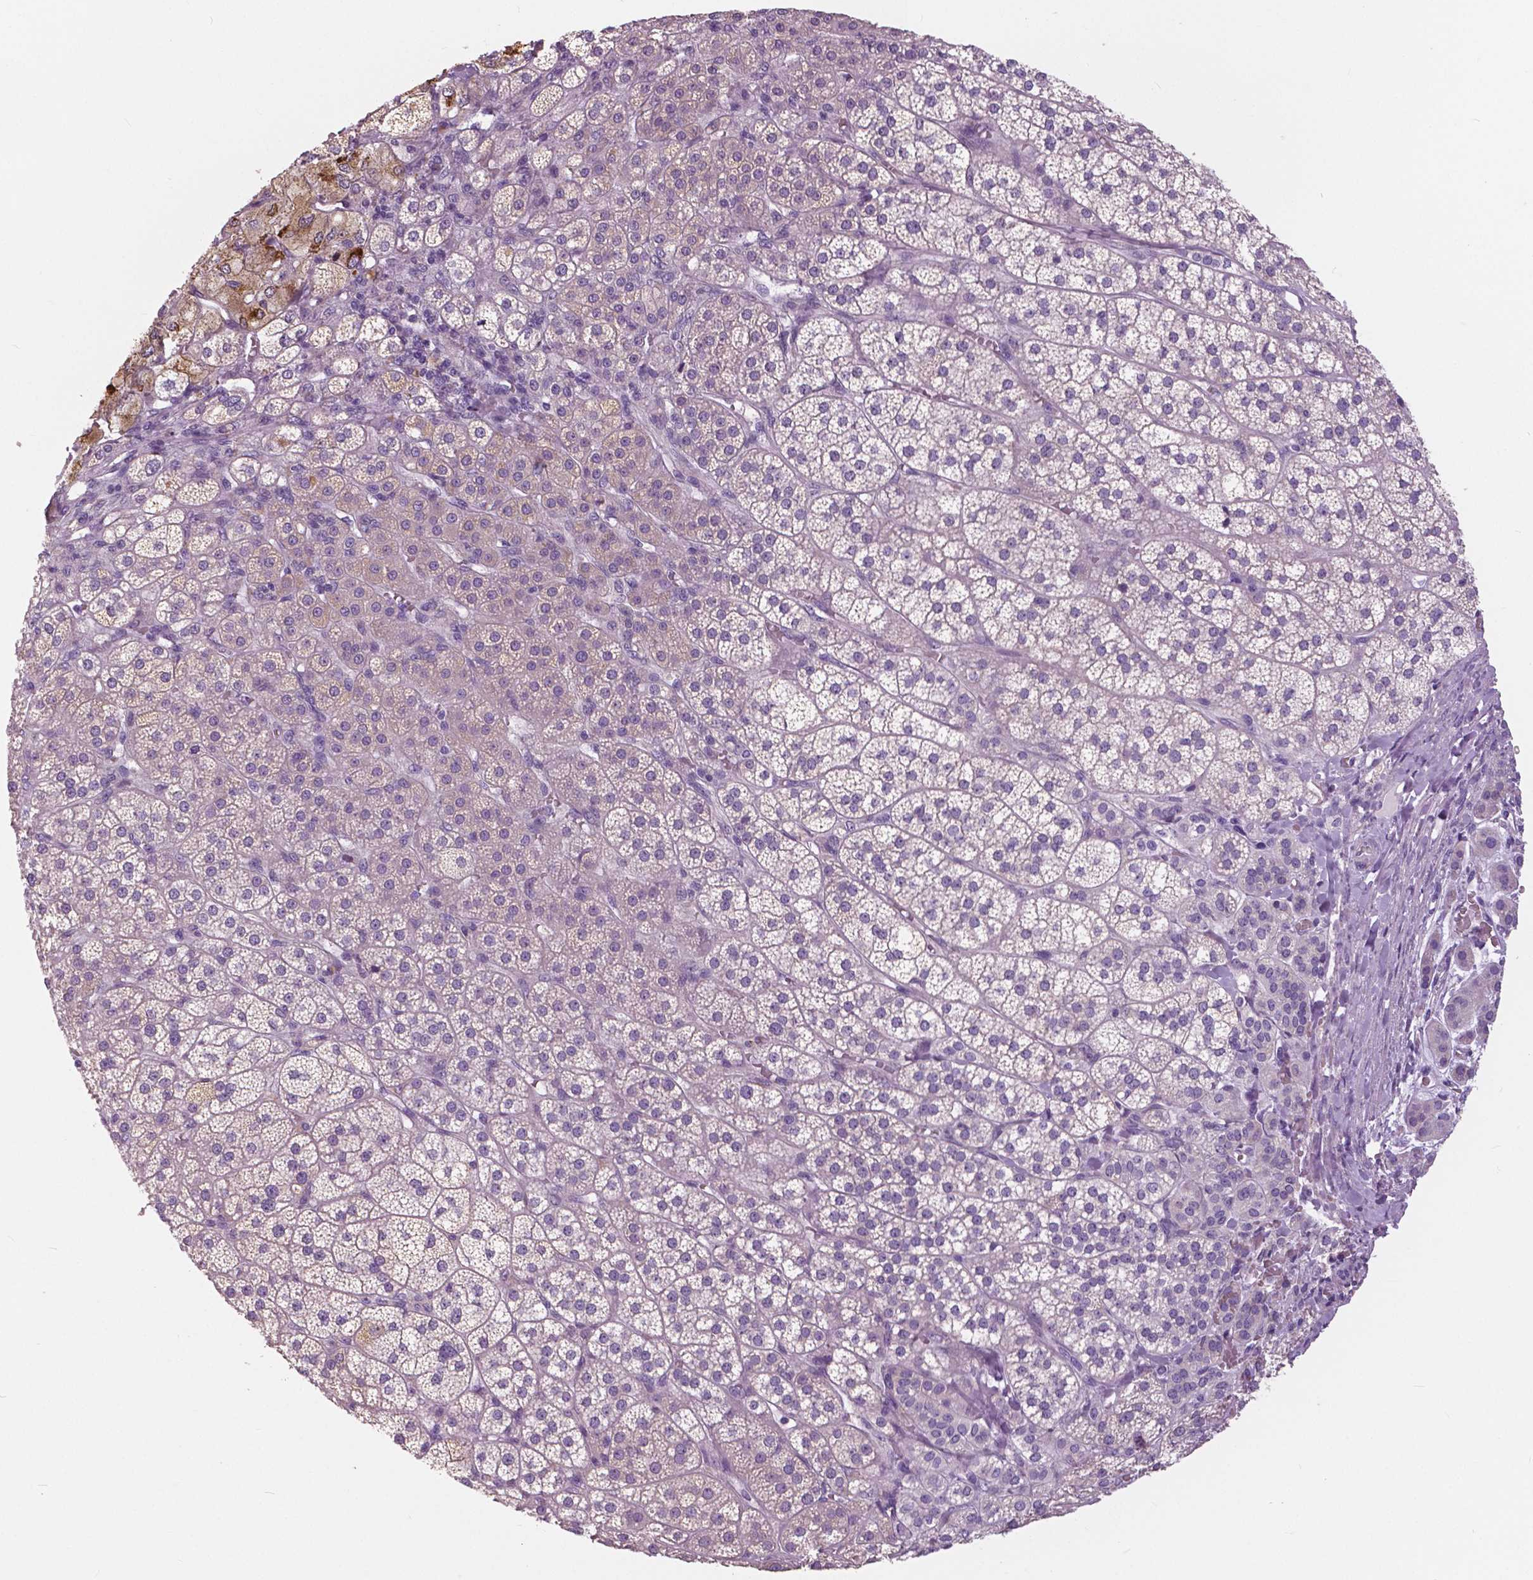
{"staining": {"intensity": "weak", "quantity": "<25%", "location": "cytoplasmic/membranous"}, "tissue": "adrenal gland", "cell_type": "Glandular cells", "image_type": "normal", "snomed": [{"axis": "morphology", "description": "Normal tissue, NOS"}, {"axis": "topography", "description": "Adrenal gland"}], "caption": "Glandular cells show no significant positivity in unremarkable adrenal gland. (Stains: DAB (3,3'-diaminobenzidine) immunohistochemistry with hematoxylin counter stain, Microscopy: brightfield microscopy at high magnification).", "gene": "SERPINI1", "patient": {"sex": "female", "age": 60}}